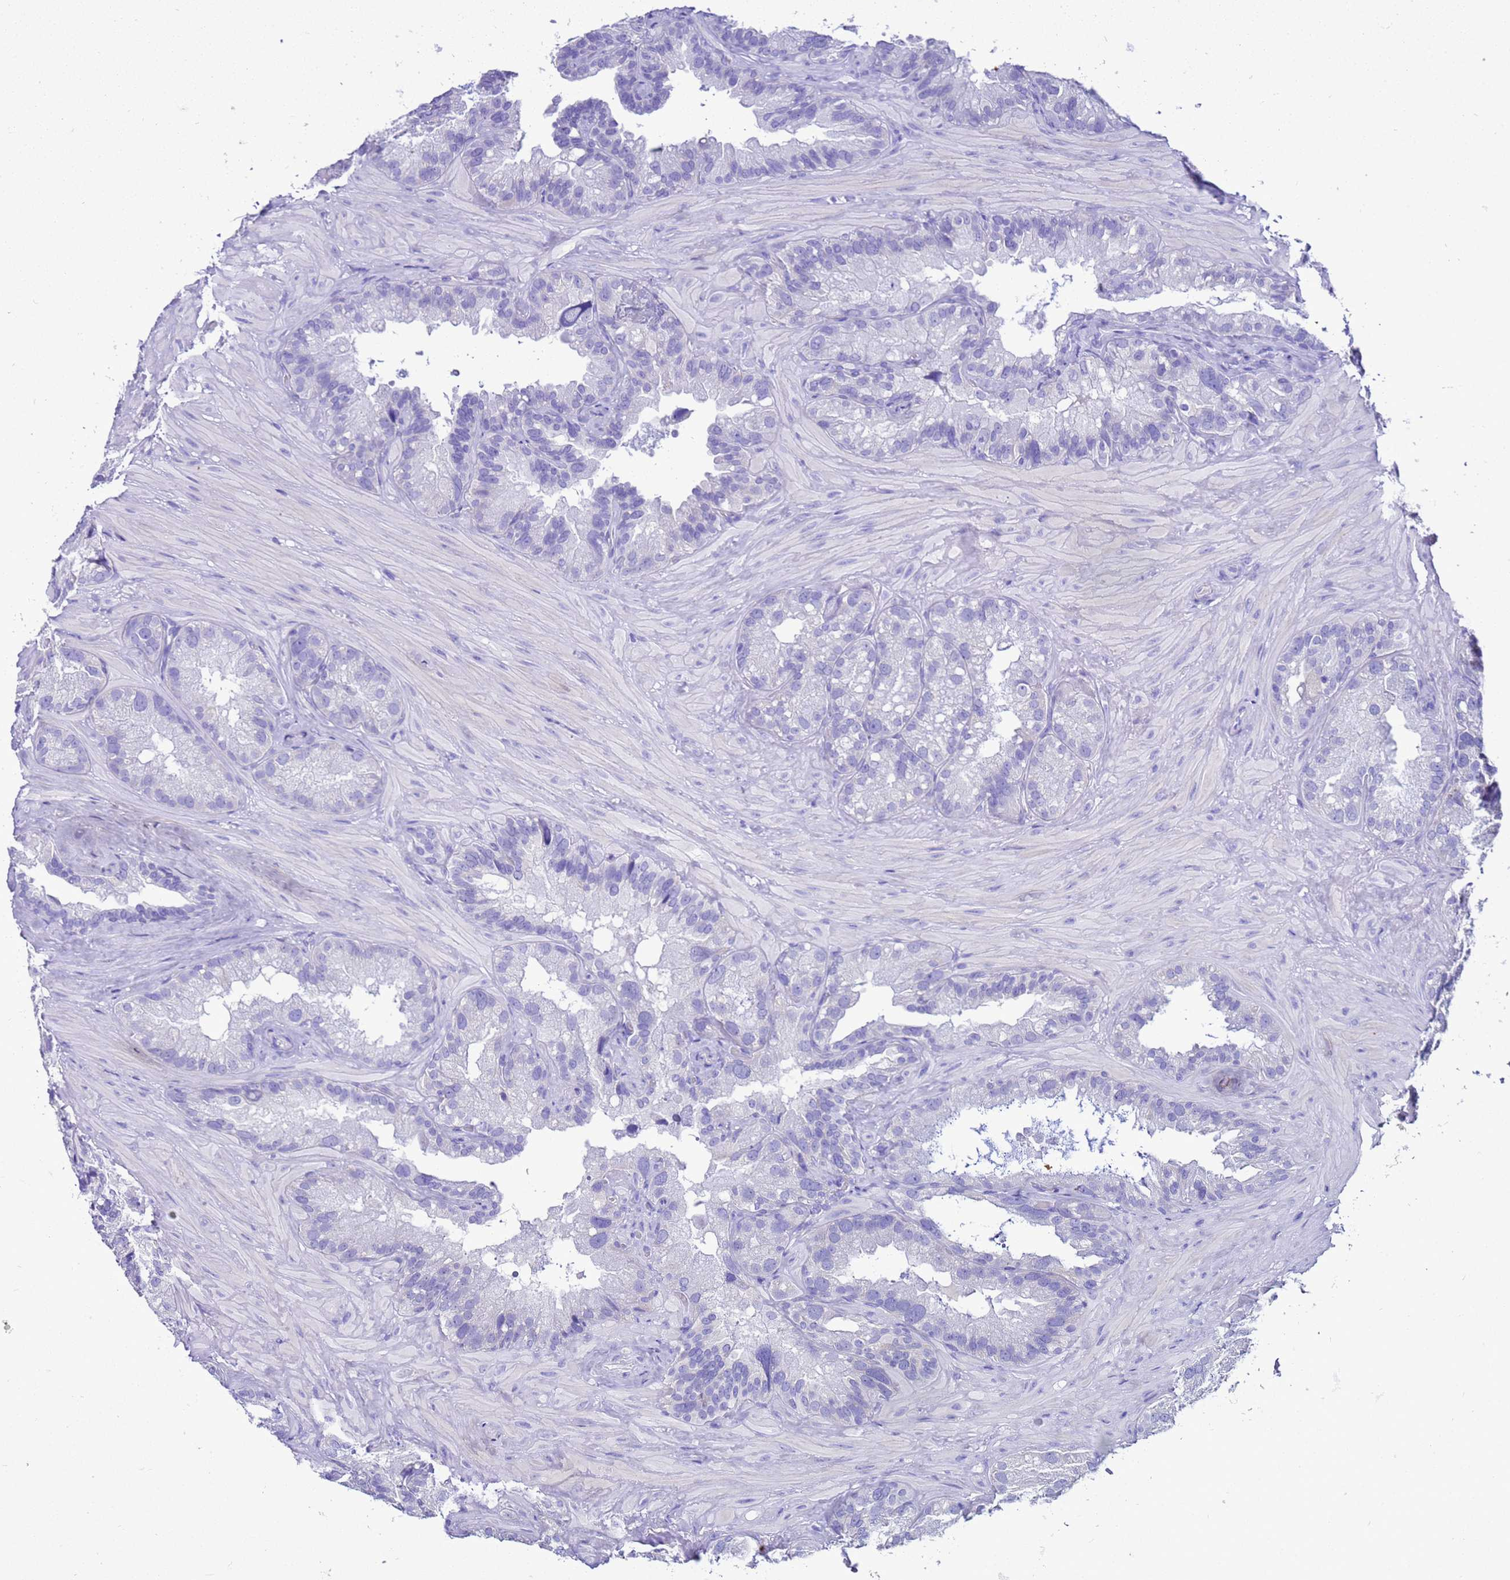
{"staining": {"intensity": "negative", "quantity": "none", "location": "none"}, "tissue": "seminal vesicle", "cell_type": "Glandular cells", "image_type": "normal", "snomed": [{"axis": "morphology", "description": "Normal tissue, NOS"}, {"axis": "topography", "description": "Prostate"}, {"axis": "topography", "description": "Seminal veicle"}], "caption": "Seminal vesicle was stained to show a protein in brown. There is no significant expression in glandular cells. (Immunohistochemistry (ihc), brightfield microscopy, high magnification).", "gene": "BEST2", "patient": {"sex": "male", "age": 68}}